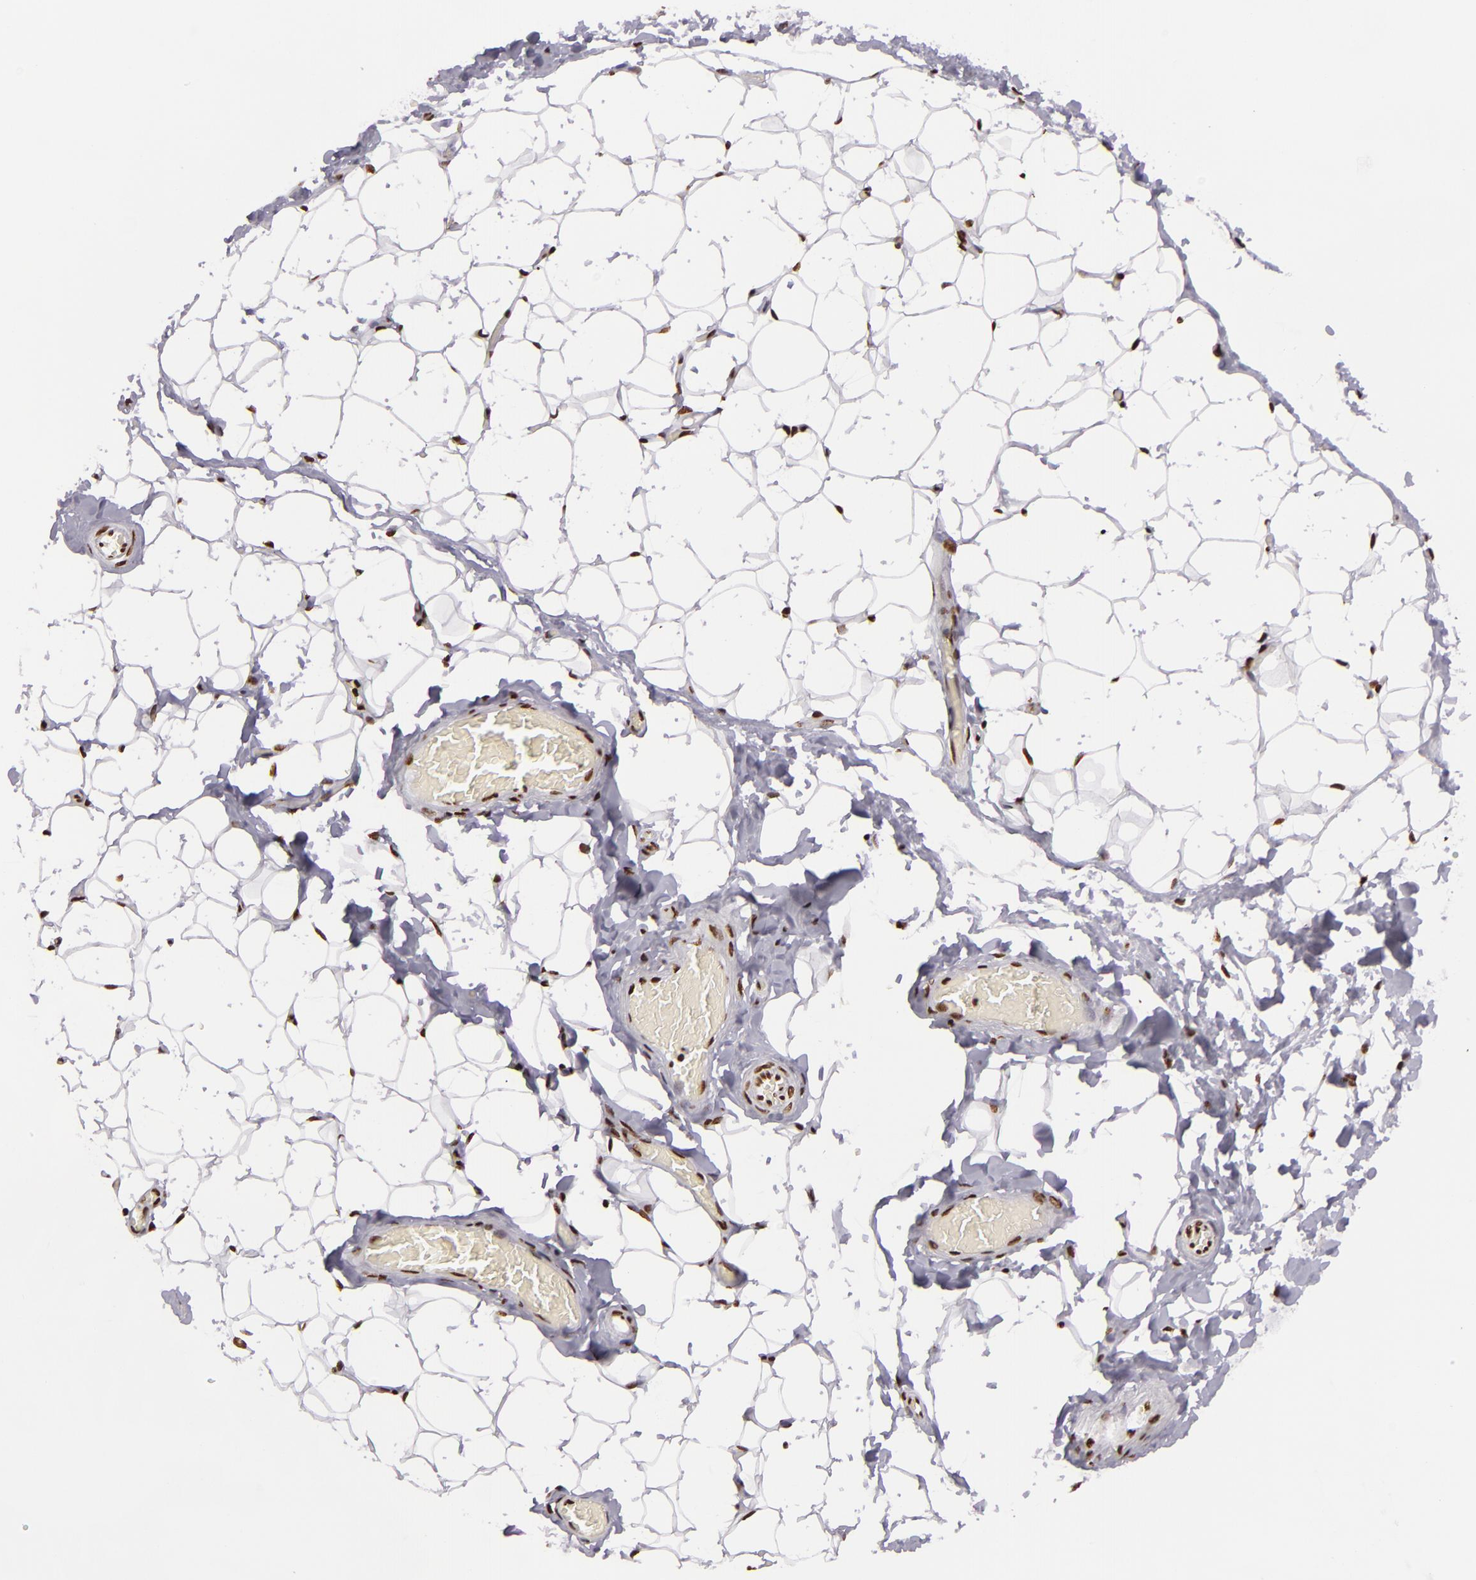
{"staining": {"intensity": "strong", "quantity": ">75%", "location": "nuclear"}, "tissue": "adipose tissue", "cell_type": "Adipocytes", "image_type": "normal", "snomed": [{"axis": "morphology", "description": "Normal tissue, NOS"}, {"axis": "topography", "description": "Soft tissue"}], "caption": "Benign adipose tissue exhibits strong nuclear staining in about >75% of adipocytes Nuclei are stained in blue..", "gene": "SAFB", "patient": {"sex": "male", "age": 26}}